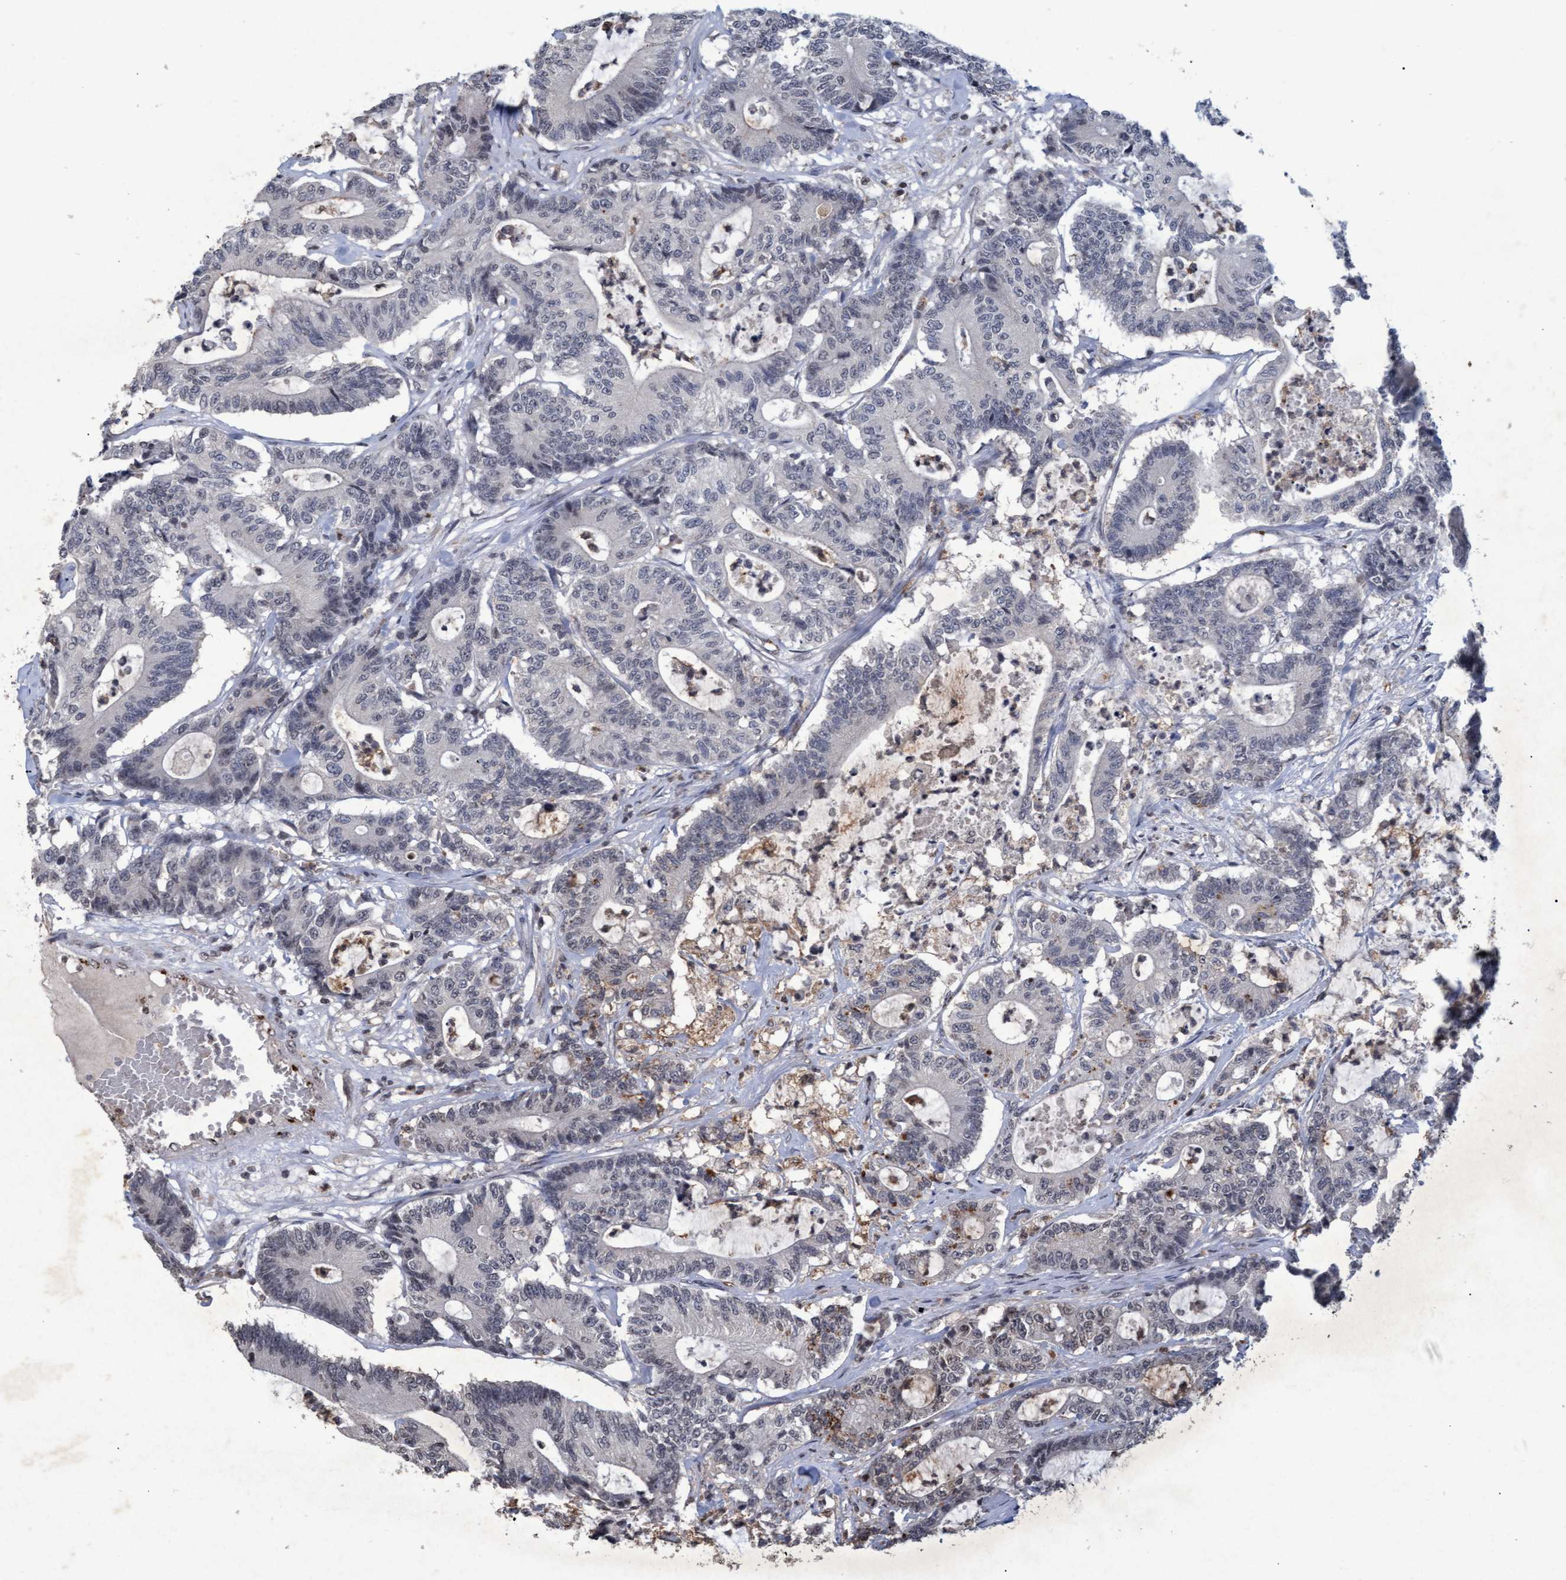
{"staining": {"intensity": "negative", "quantity": "none", "location": "none"}, "tissue": "colorectal cancer", "cell_type": "Tumor cells", "image_type": "cancer", "snomed": [{"axis": "morphology", "description": "Adenocarcinoma, NOS"}, {"axis": "topography", "description": "Colon"}], "caption": "A micrograph of colorectal adenocarcinoma stained for a protein reveals no brown staining in tumor cells. Nuclei are stained in blue.", "gene": "GALC", "patient": {"sex": "female", "age": 84}}